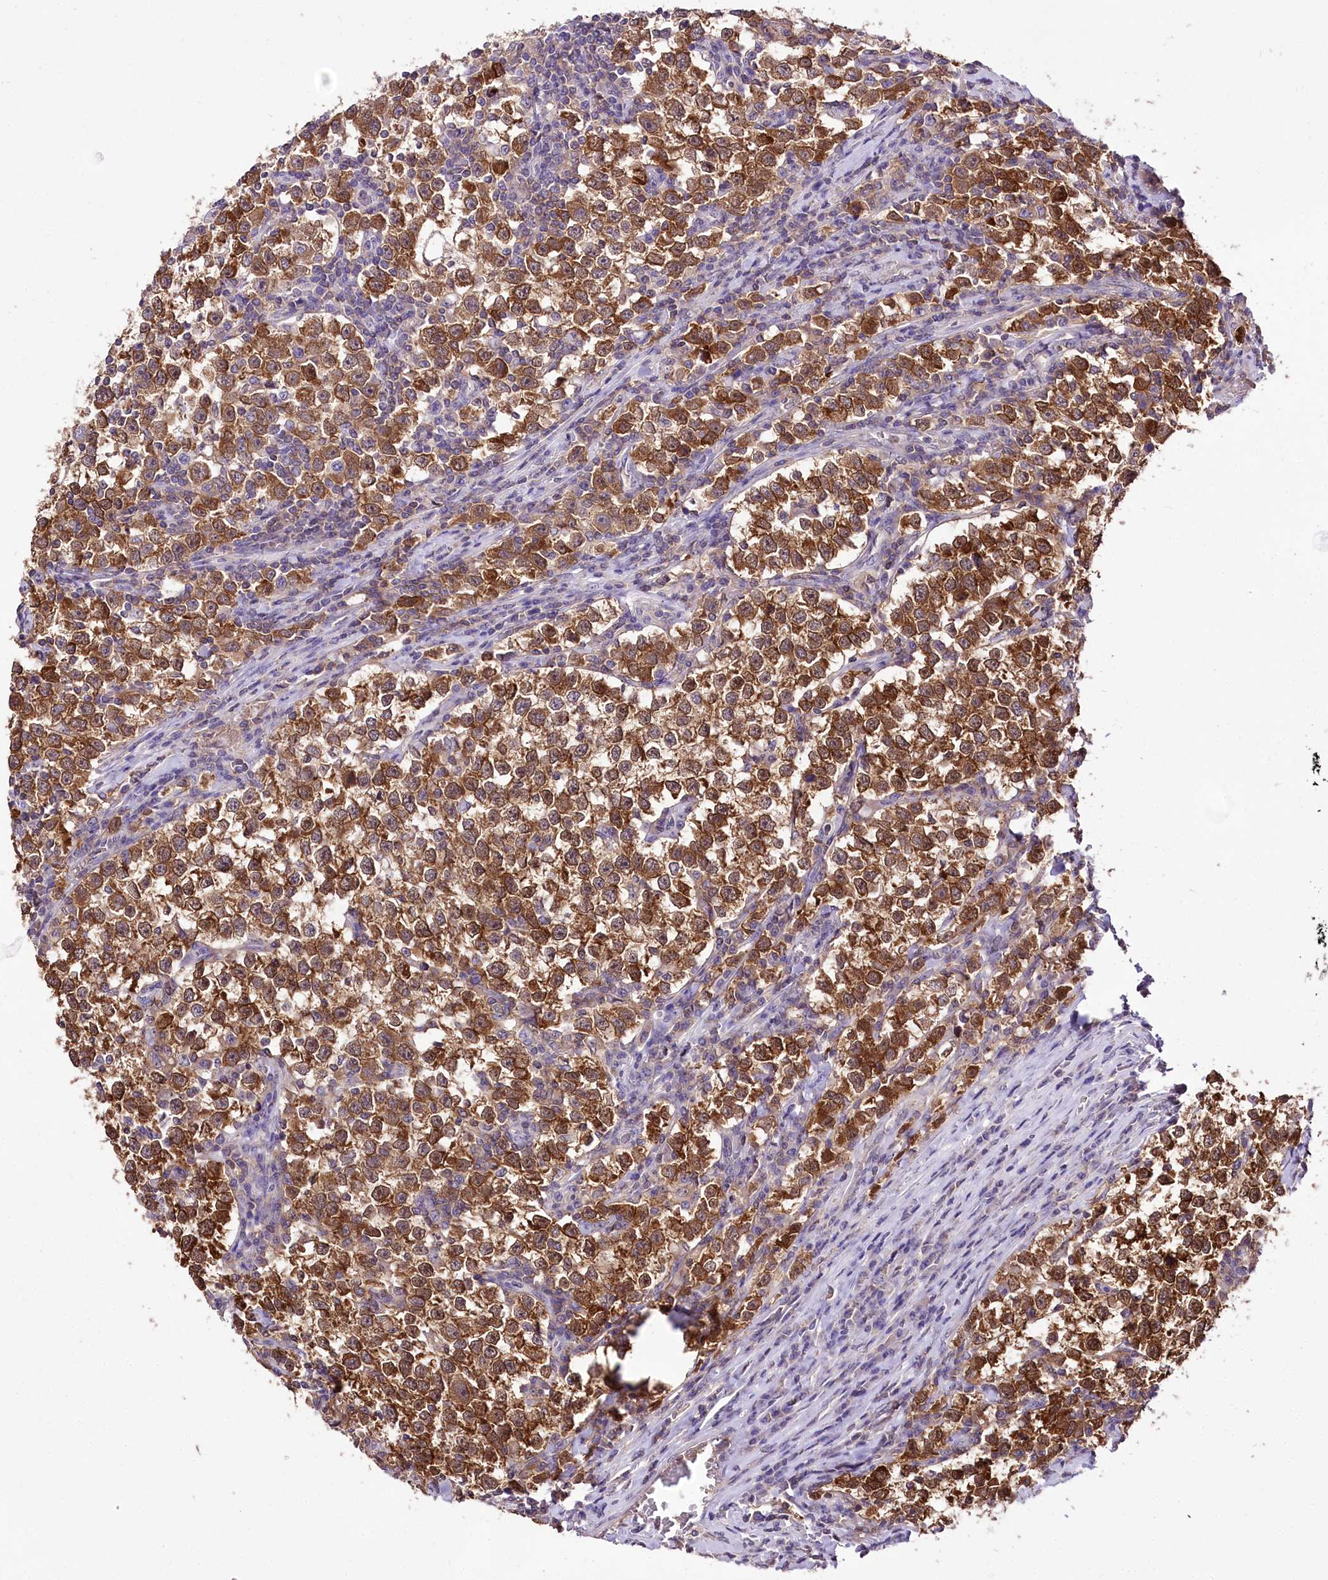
{"staining": {"intensity": "strong", "quantity": ">75%", "location": "cytoplasmic/membranous,nuclear"}, "tissue": "testis cancer", "cell_type": "Tumor cells", "image_type": "cancer", "snomed": [{"axis": "morphology", "description": "Normal tissue, NOS"}, {"axis": "morphology", "description": "Seminoma, NOS"}, {"axis": "topography", "description": "Testis"}], "caption": "A high-resolution image shows immunohistochemistry staining of testis seminoma, which shows strong cytoplasmic/membranous and nuclear positivity in approximately >75% of tumor cells.", "gene": "SERGEF", "patient": {"sex": "male", "age": 43}}